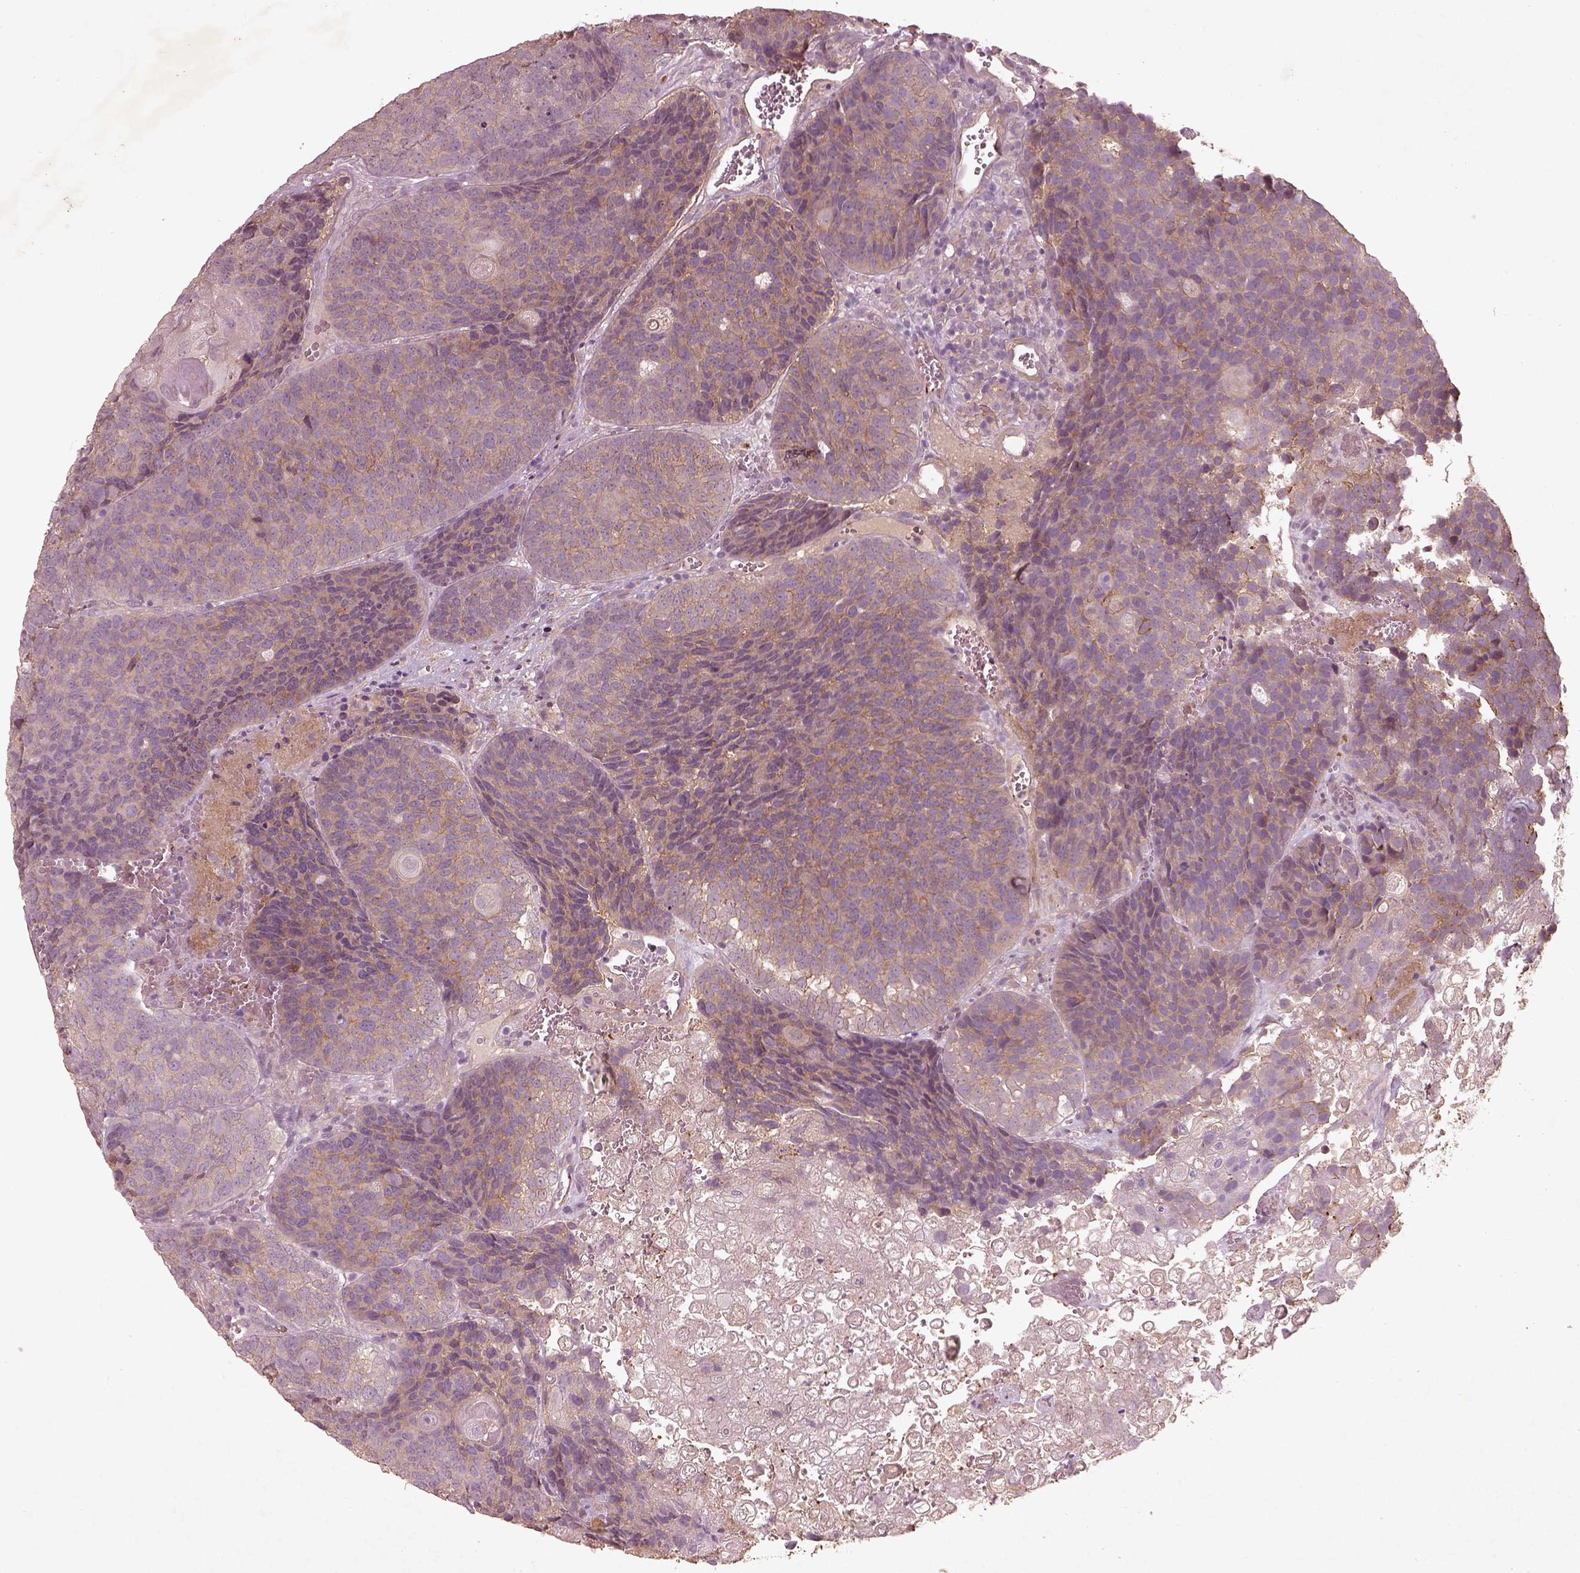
{"staining": {"intensity": "moderate", "quantity": ">75%", "location": "cytoplasmic/membranous"}, "tissue": "urothelial cancer", "cell_type": "Tumor cells", "image_type": "cancer", "snomed": [{"axis": "morphology", "description": "Urothelial carcinoma, Low grade"}, {"axis": "topography", "description": "Urinary bladder"}], "caption": "Human urothelial cancer stained for a protein (brown) demonstrates moderate cytoplasmic/membranous positive expression in about >75% of tumor cells.", "gene": "FAM234A", "patient": {"sex": "female", "age": 62}}